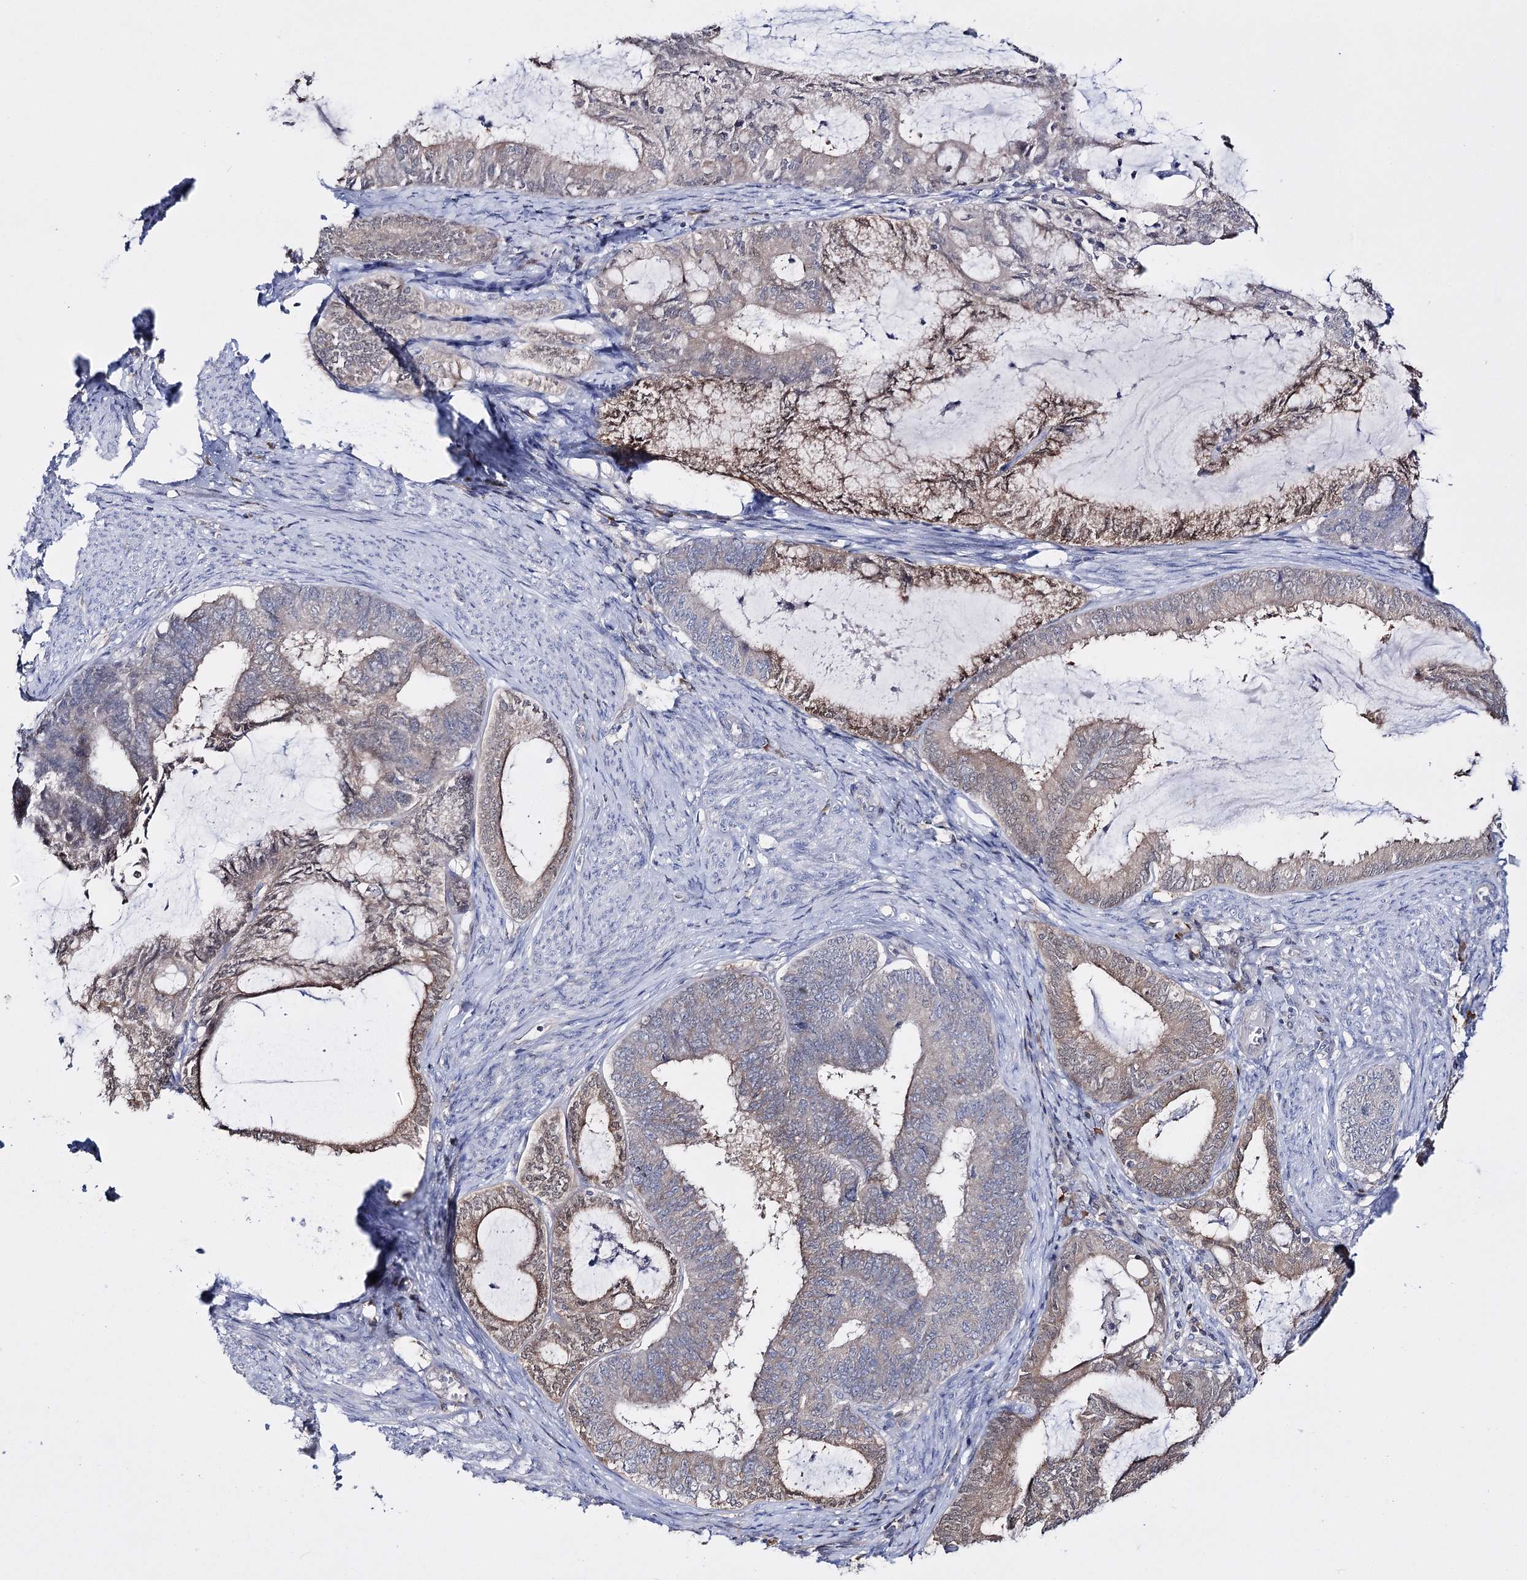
{"staining": {"intensity": "weak", "quantity": "25%-75%", "location": "cytoplasmic/membranous,nuclear"}, "tissue": "endometrial cancer", "cell_type": "Tumor cells", "image_type": "cancer", "snomed": [{"axis": "morphology", "description": "Adenocarcinoma, NOS"}, {"axis": "topography", "description": "Endometrium"}], "caption": "Human endometrial adenocarcinoma stained for a protein (brown) reveals weak cytoplasmic/membranous and nuclear positive positivity in approximately 25%-75% of tumor cells.", "gene": "PTER", "patient": {"sex": "female", "age": 86}}